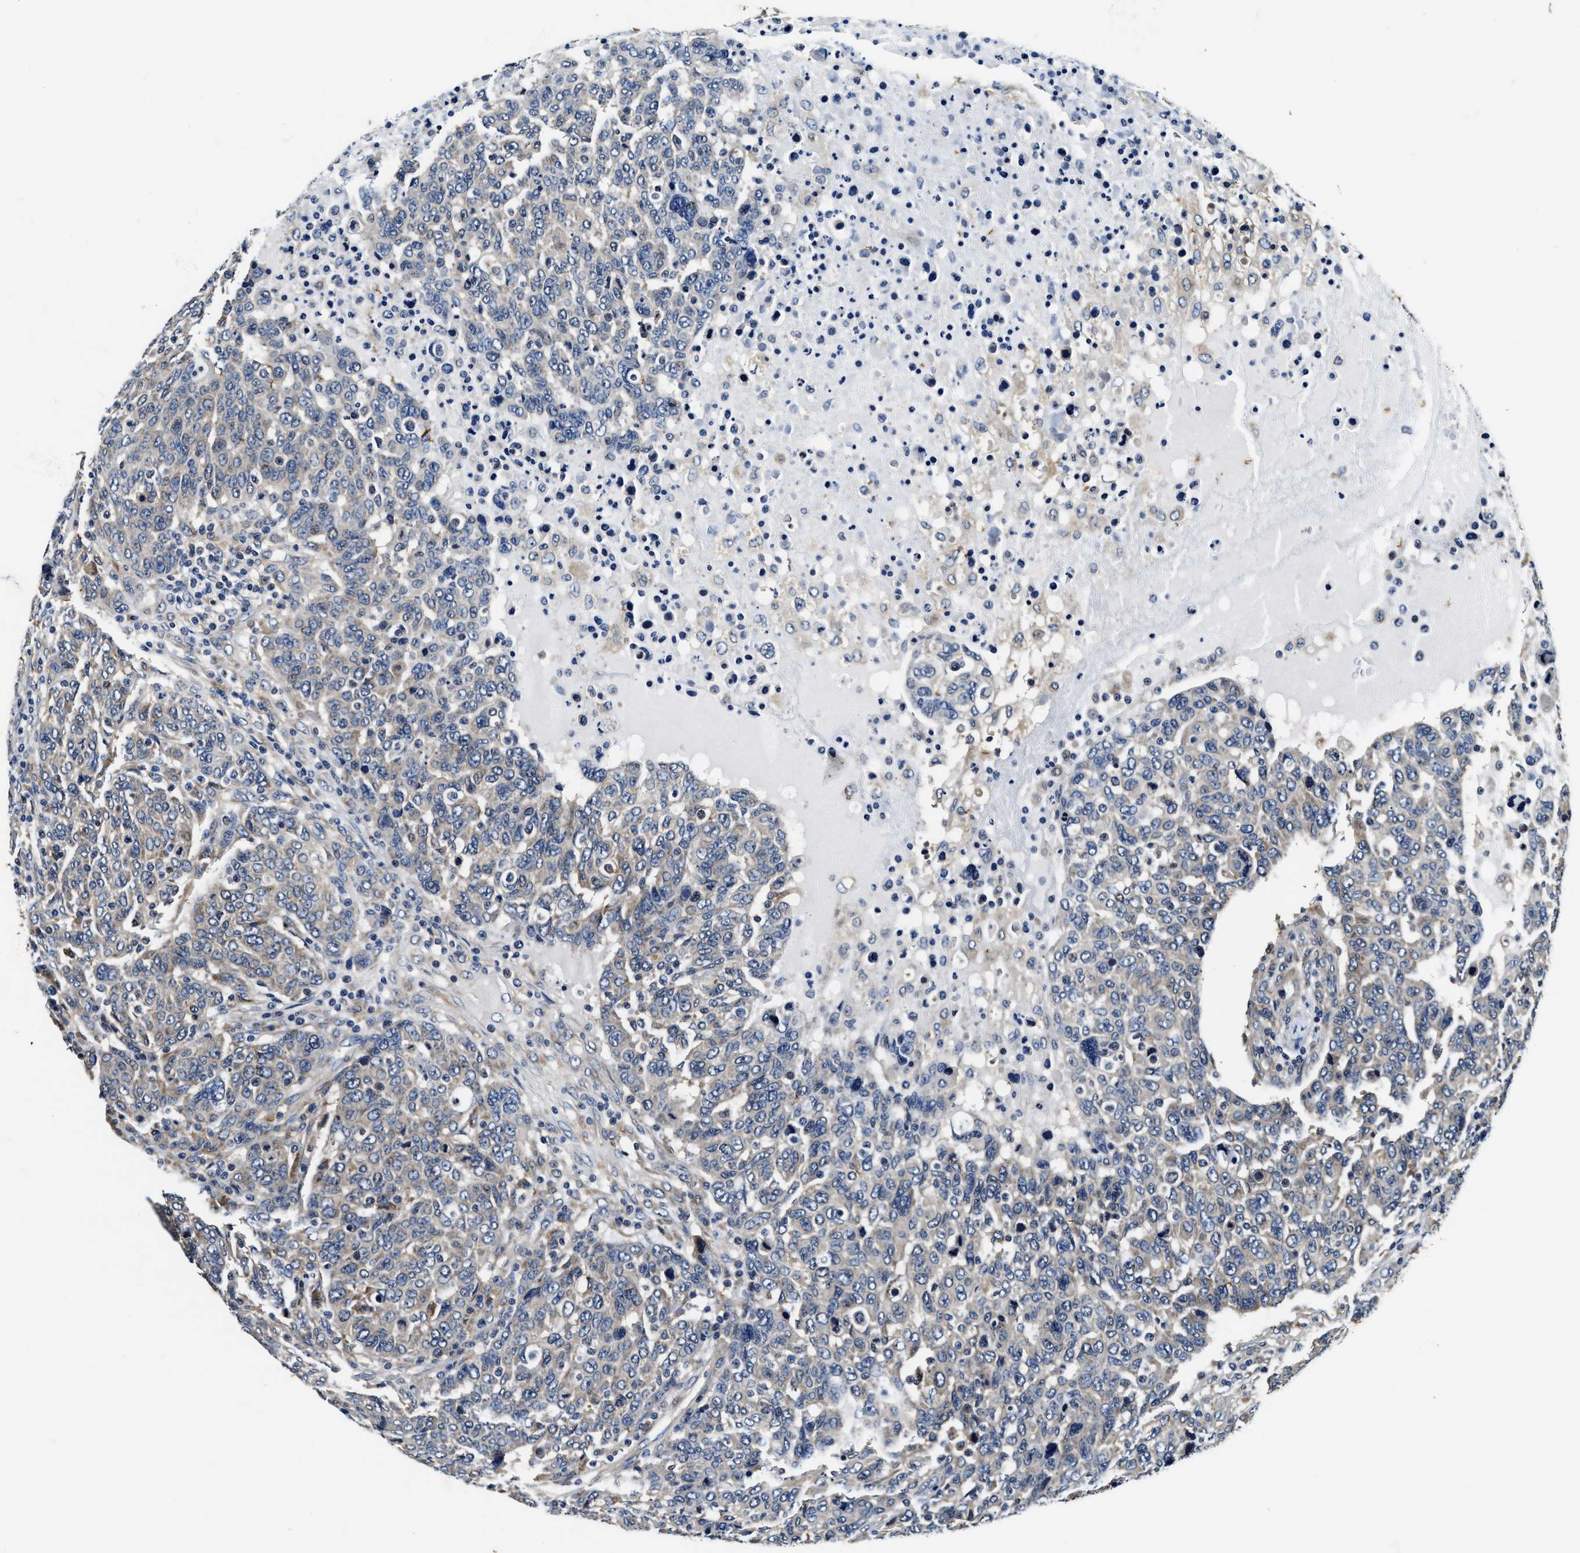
{"staining": {"intensity": "negative", "quantity": "none", "location": "none"}, "tissue": "breast cancer", "cell_type": "Tumor cells", "image_type": "cancer", "snomed": [{"axis": "morphology", "description": "Duct carcinoma"}, {"axis": "topography", "description": "Breast"}], "caption": "Micrograph shows no protein expression in tumor cells of breast cancer (infiltrating ductal carcinoma) tissue.", "gene": "PI4KB", "patient": {"sex": "female", "age": 37}}